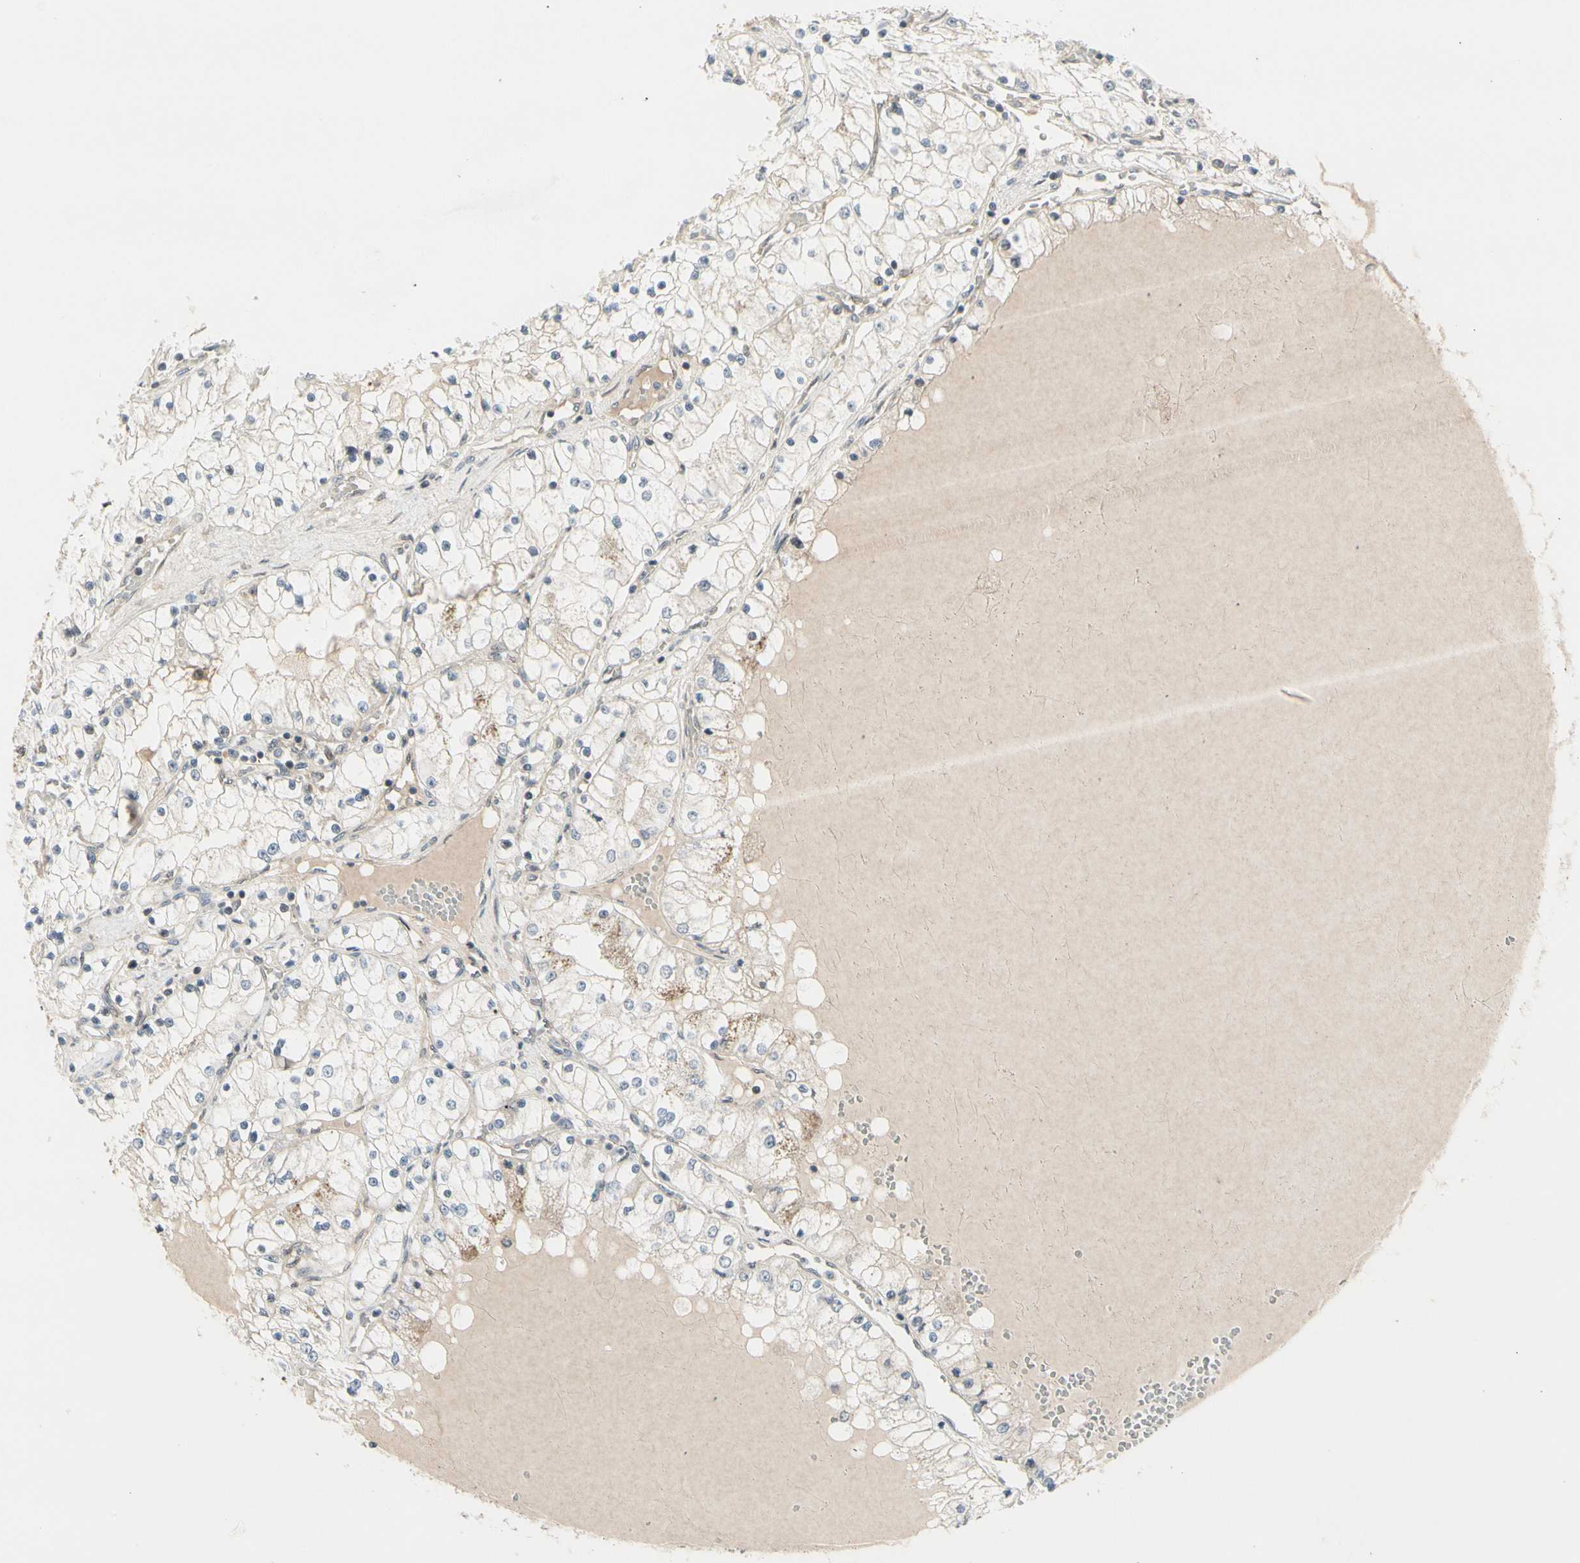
{"staining": {"intensity": "negative", "quantity": "none", "location": "none"}, "tissue": "renal cancer", "cell_type": "Tumor cells", "image_type": "cancer", "snomed": [{"axis": "morphology", "description": "Adenocarcinoma, NOS"}, {"axis": "topography", "description": "Kidney"}], "caption": "High power microscopy micrograph of an IHC photomicrograph of renal adenocarcinoma, revealing no significant expression in tumor cells.", "gene": "SVBP", "patient": {"sex": "male", "age": 68}}